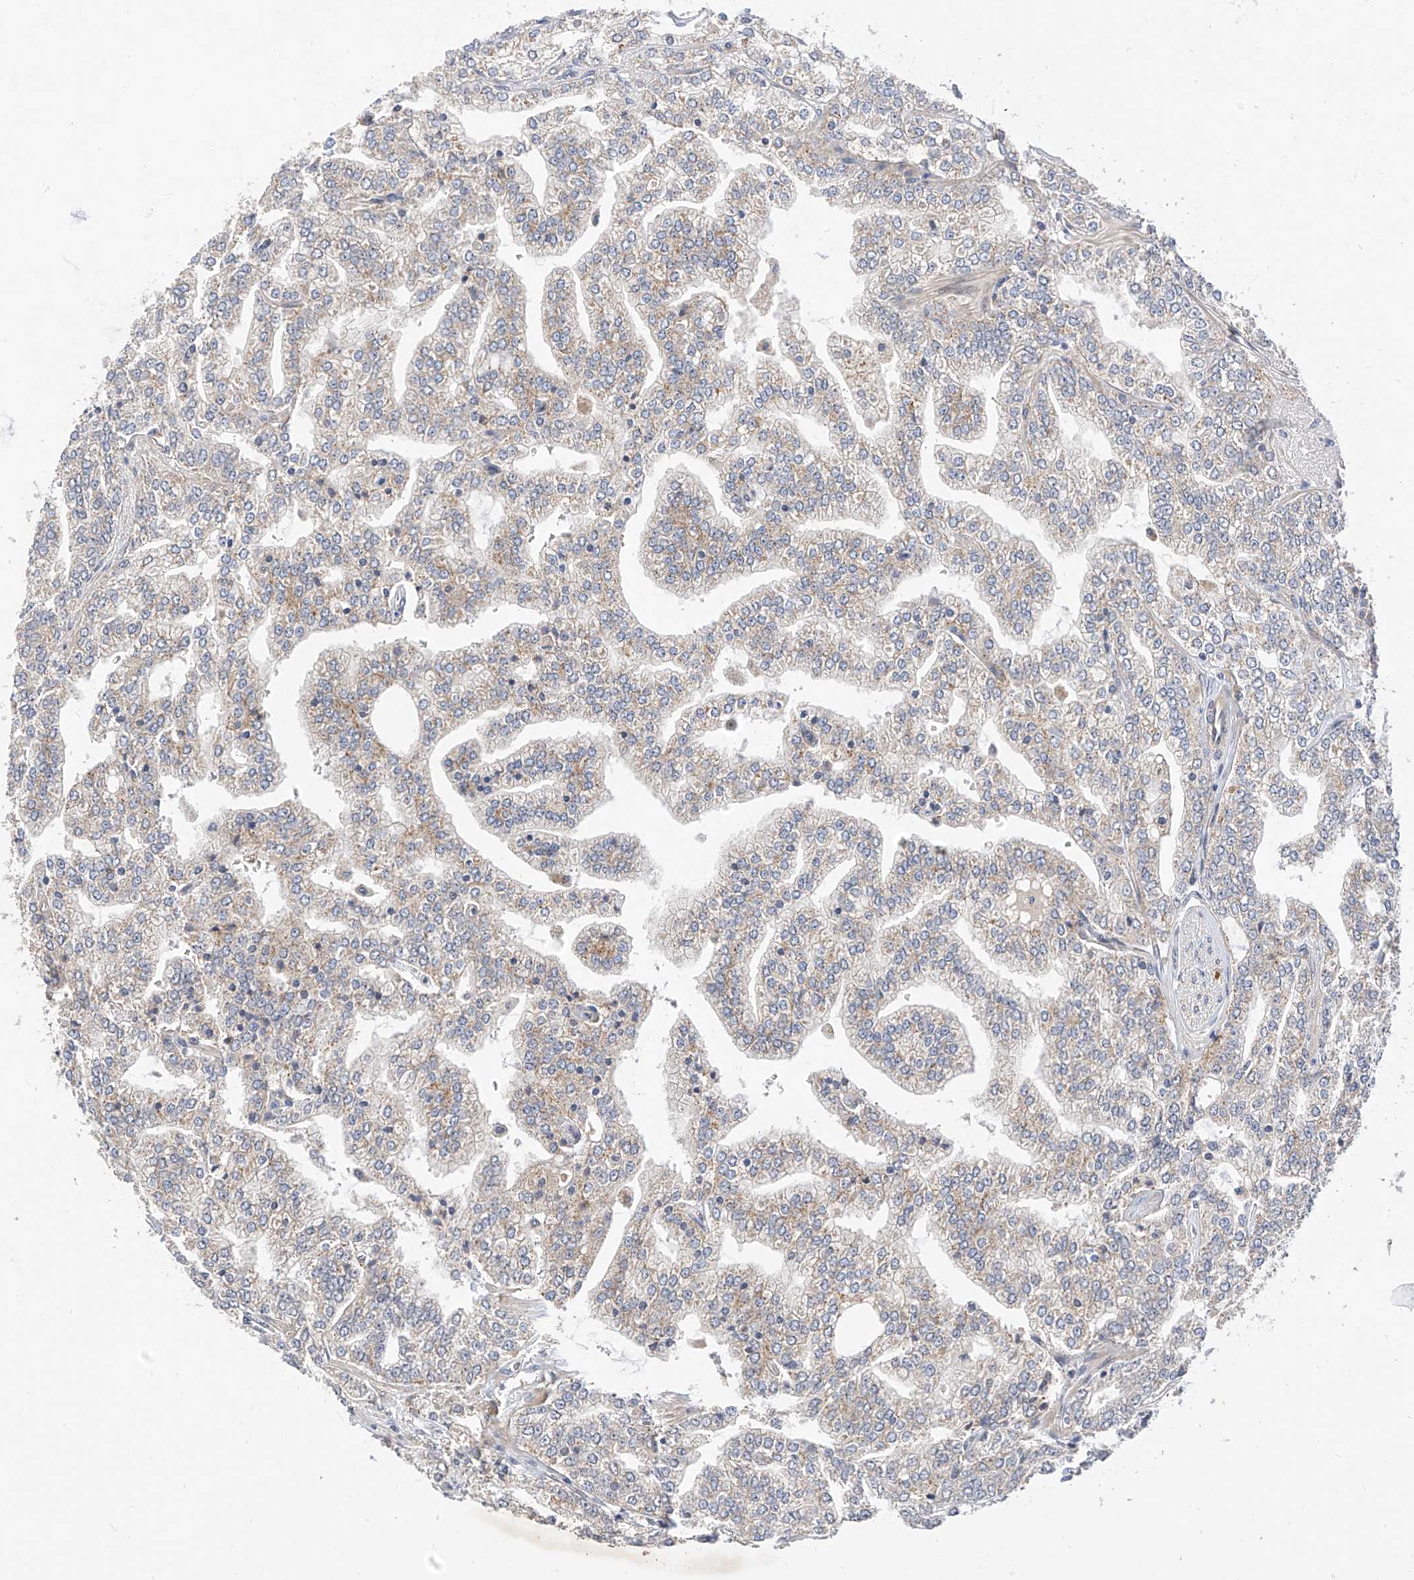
{"staining": {"intensity": "weak", "quantity": "25%-75%", "location": "cytoplasmic/membranous"}, "tissue": "prostate cancer", "cell_type": "Tumor cells", "image_type": "cancer", "snomed": [{"axis": "morphology", "description": "Adenocarcinoma, High grade"}, {"axis": "topography", "description": "Prostate"}], "caption": "The photomicrograph demonstrates a brown stain indicating the presence of a protein in the cytoplasmic/membranous of tumor cells in prostate adenocarcinoma (high-grade).", "gene": "MRTFA", "patient": {"sex": "male", "age": 64}}